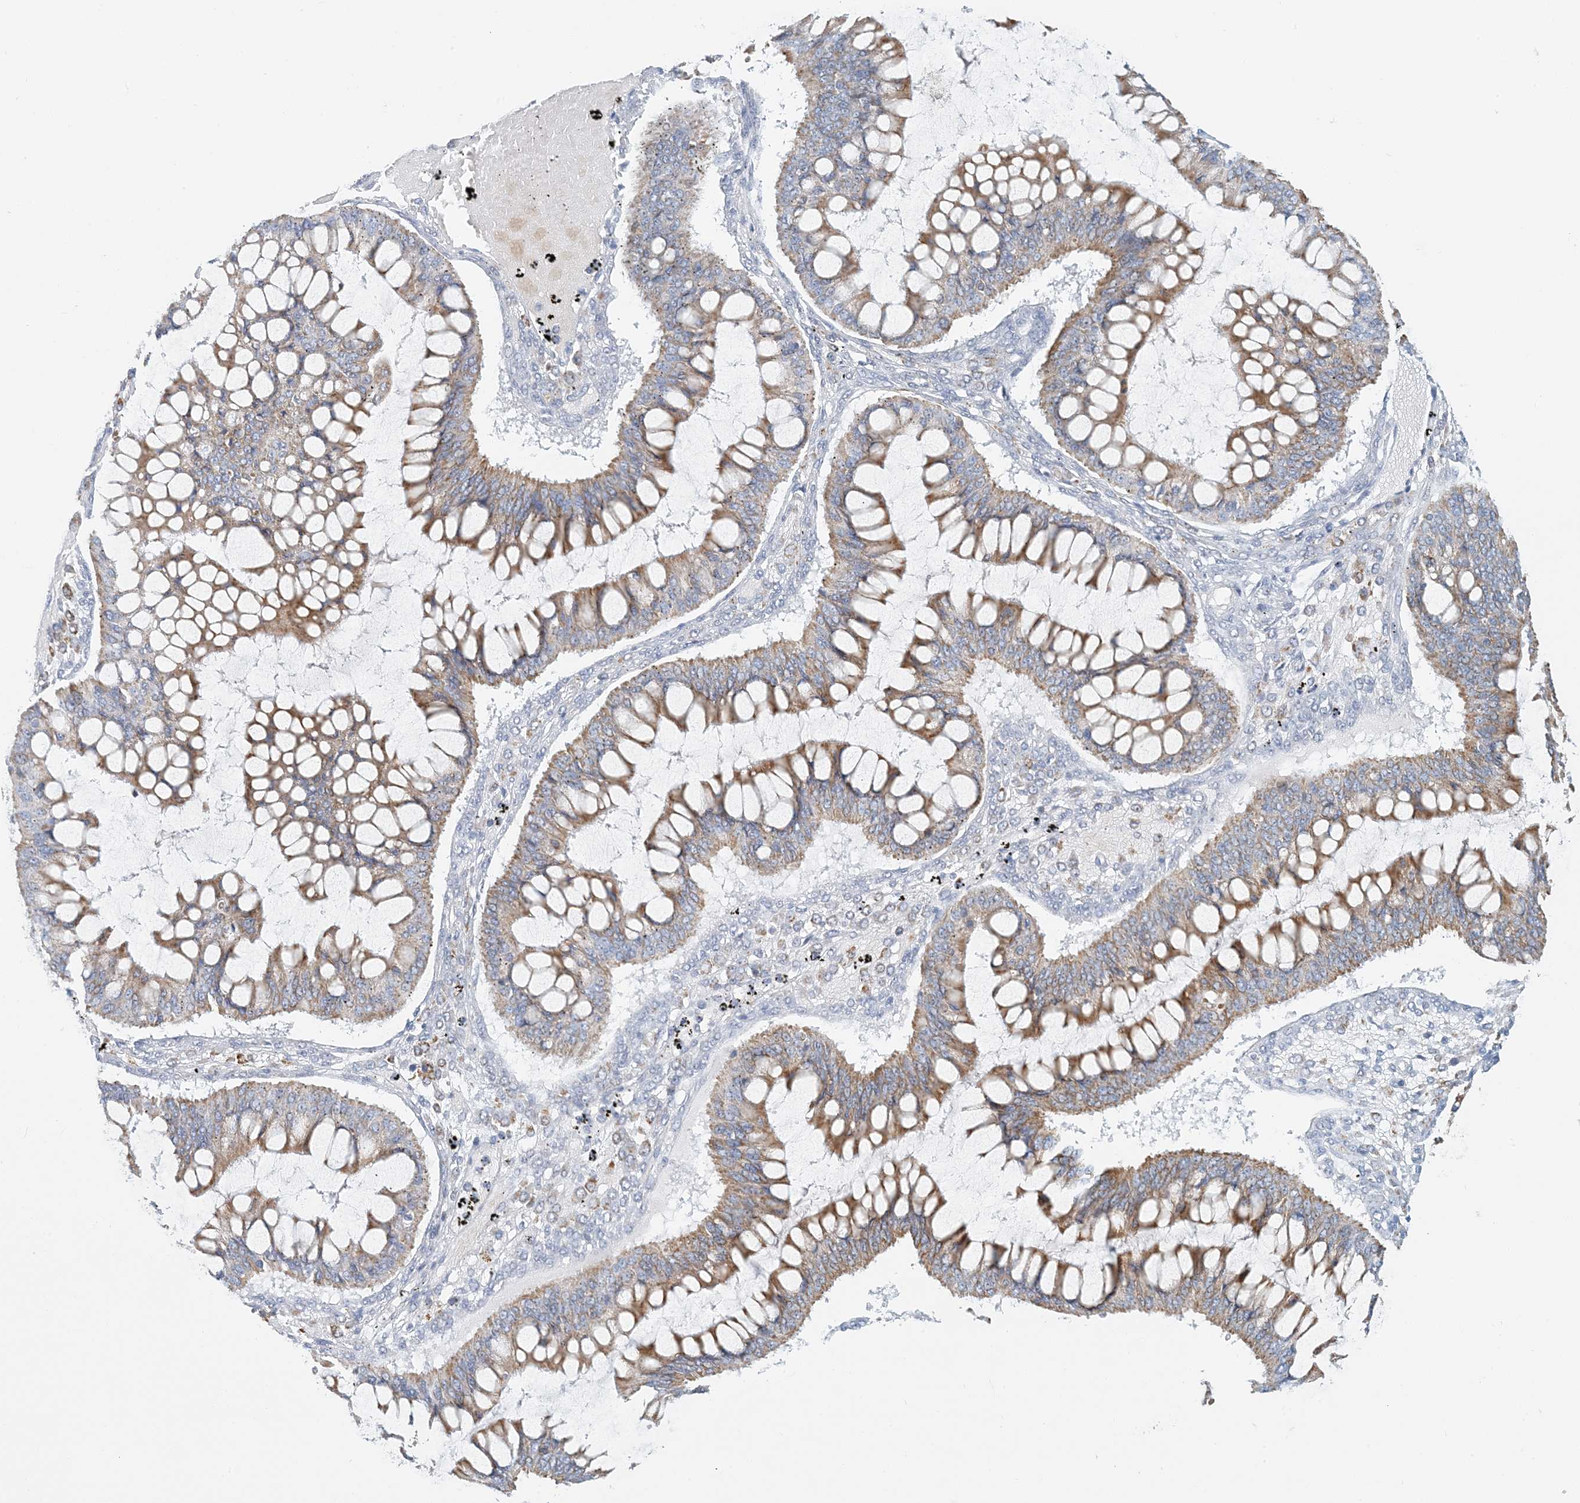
{"staining": {"intensity": "moderate", "quantity": ">75%", "location": "cytoplasmic/membranous"}, "tissue": "ovarian cancer", "cell_type": "Tumor cells", "image_type": "cancer", "snomed": [{"axis": "morphology", "description": "Cystadenocarcinoma, mucinous, NOS"}, {"axis": "topography", "description": "Ovary"}], "caption": "Human ovarian cancer stained for a protein (brown) demonstrates moderate cytoplasmic/membranous positive expression in approximately >75% of tumor cells.", "gene": "BDH1", "patient": {"sex": "female", "age": 73}}